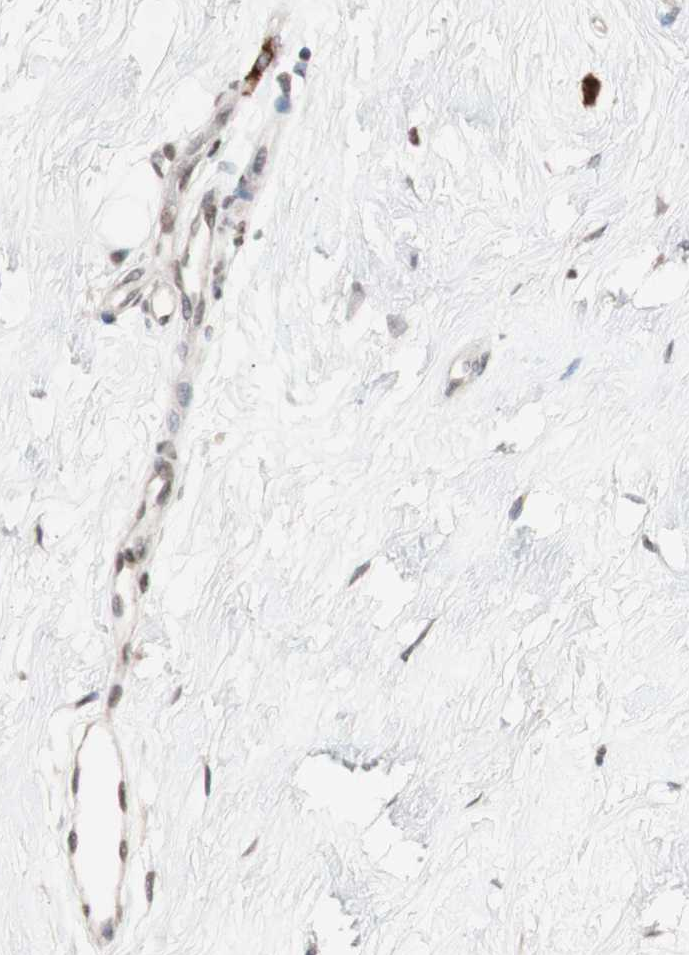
{"staining": {"intensity": "moderate", "quantity": ">75%", "location": "nuclear"}, "tissue": "breast cancer", "cell_type": "Tumor cells", "image_type": "cancer", "snomed": [{"axis": "morphology", "description": "Normal tissue, NOS"}, {"axis": "morphology", "description": "Duct carcinoma"}, {"axis": "topography", "description": "Breast"}], "caption": "Approximately >75% of tumor cells in human breast invasive ductal carcinoma display moderate nuclear protein expression as visualized by brown immunohistochemical staining.", "gene": "SFPQ", "patient": {"sex": "female", "age": 39}}